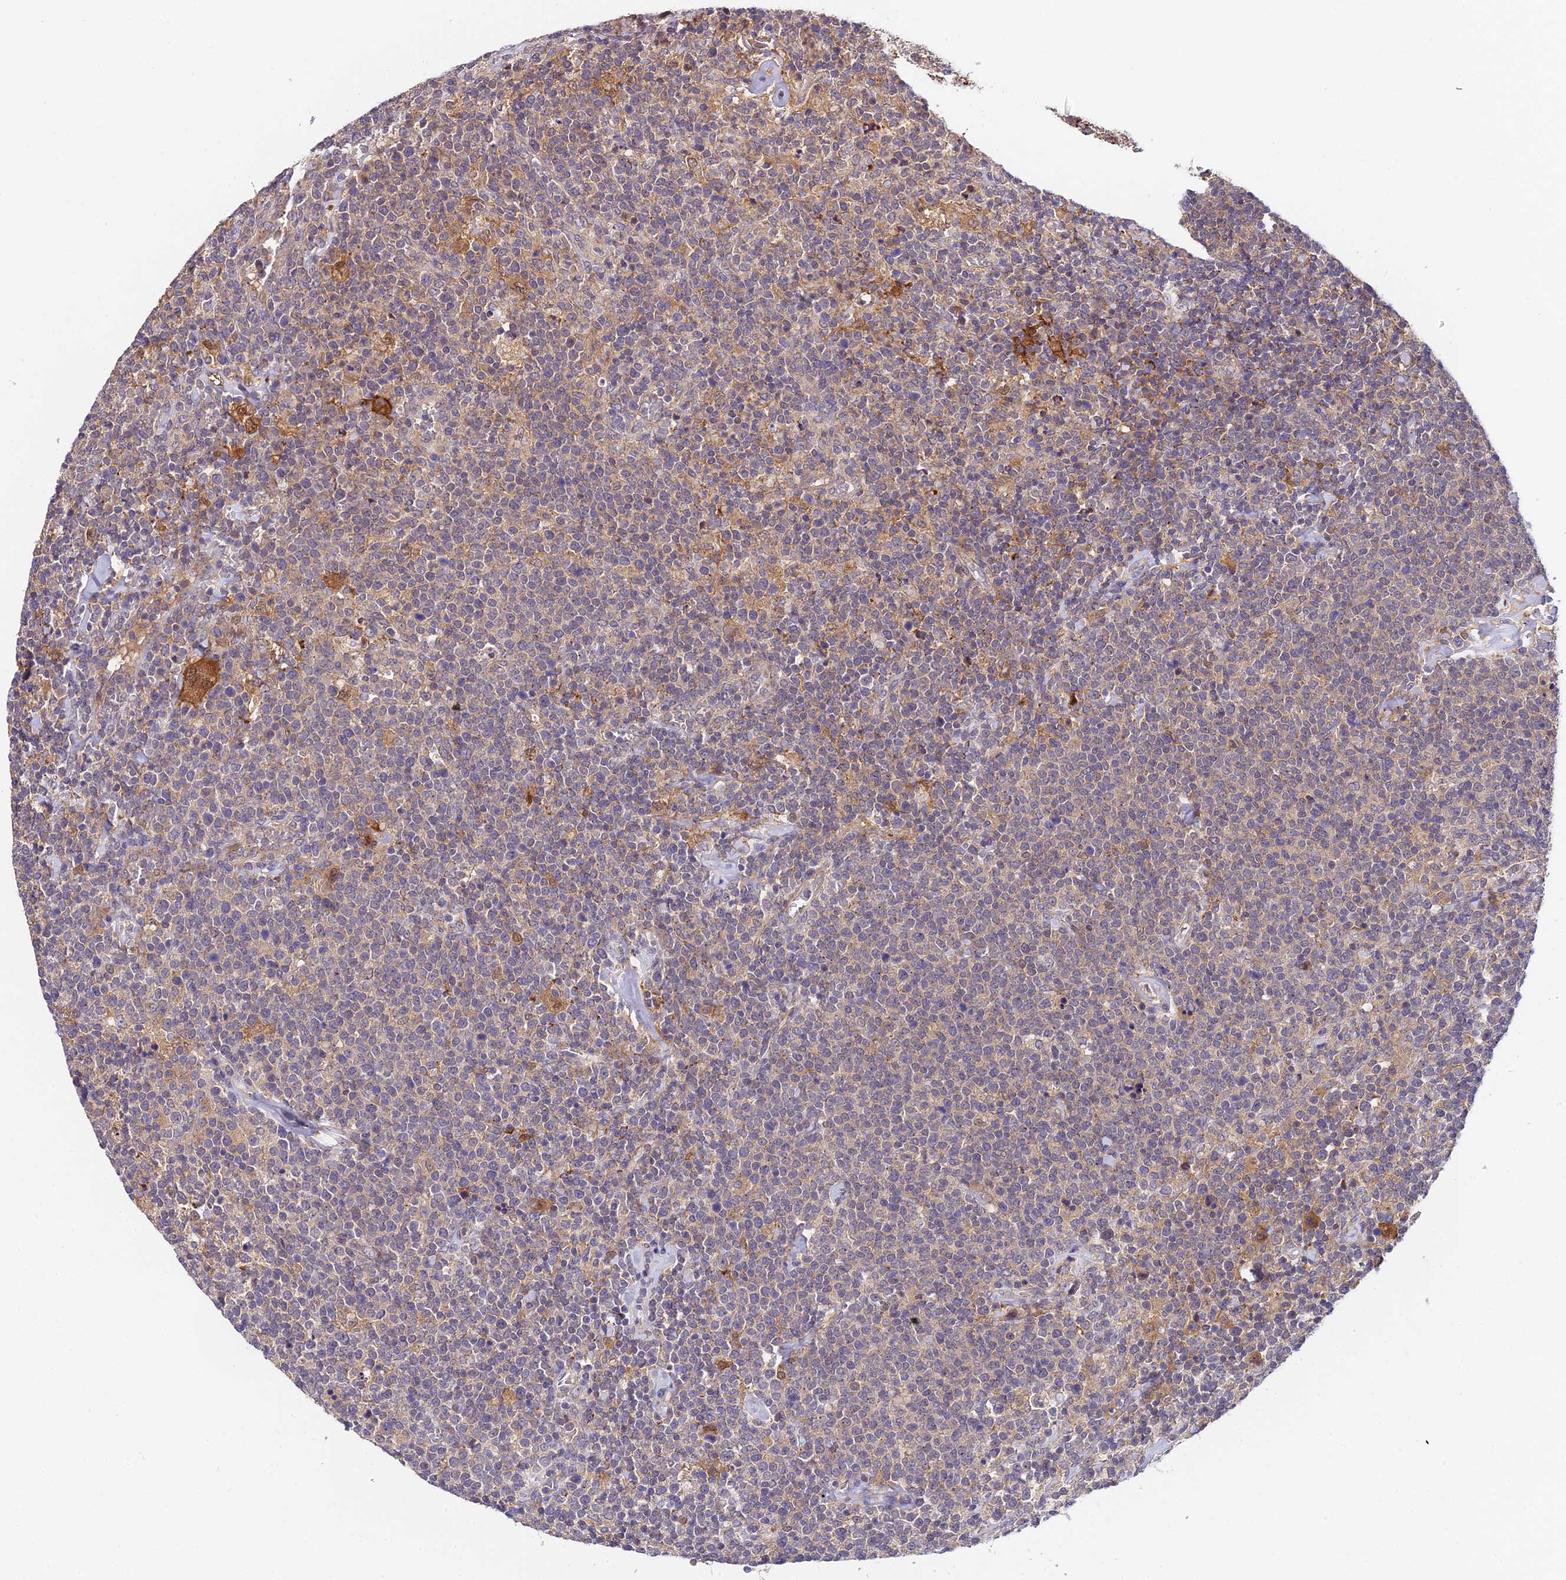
{"staining": {"intensity": "weak", "quantity": "25%-75%", "location": "cytoplasmic/membranous"}, "tissue": "lymphoma", "cell_type": "Tumor cells", "image_type": "cancer", "snomed": [{"axis": "morphology", "description": "Malignant lymphoma, non-Hodgkin's type, High grade"}, {"axis": "topography", "description": "Lymph node"}], "caption": "Lymphoma stained with a brown dye displays weak cytoplasmic/membranous positive expression in approximately 25%-75% of tumor cells.", "gene": "ZBED8", "patient": {"sex": "male", "age": 61}}